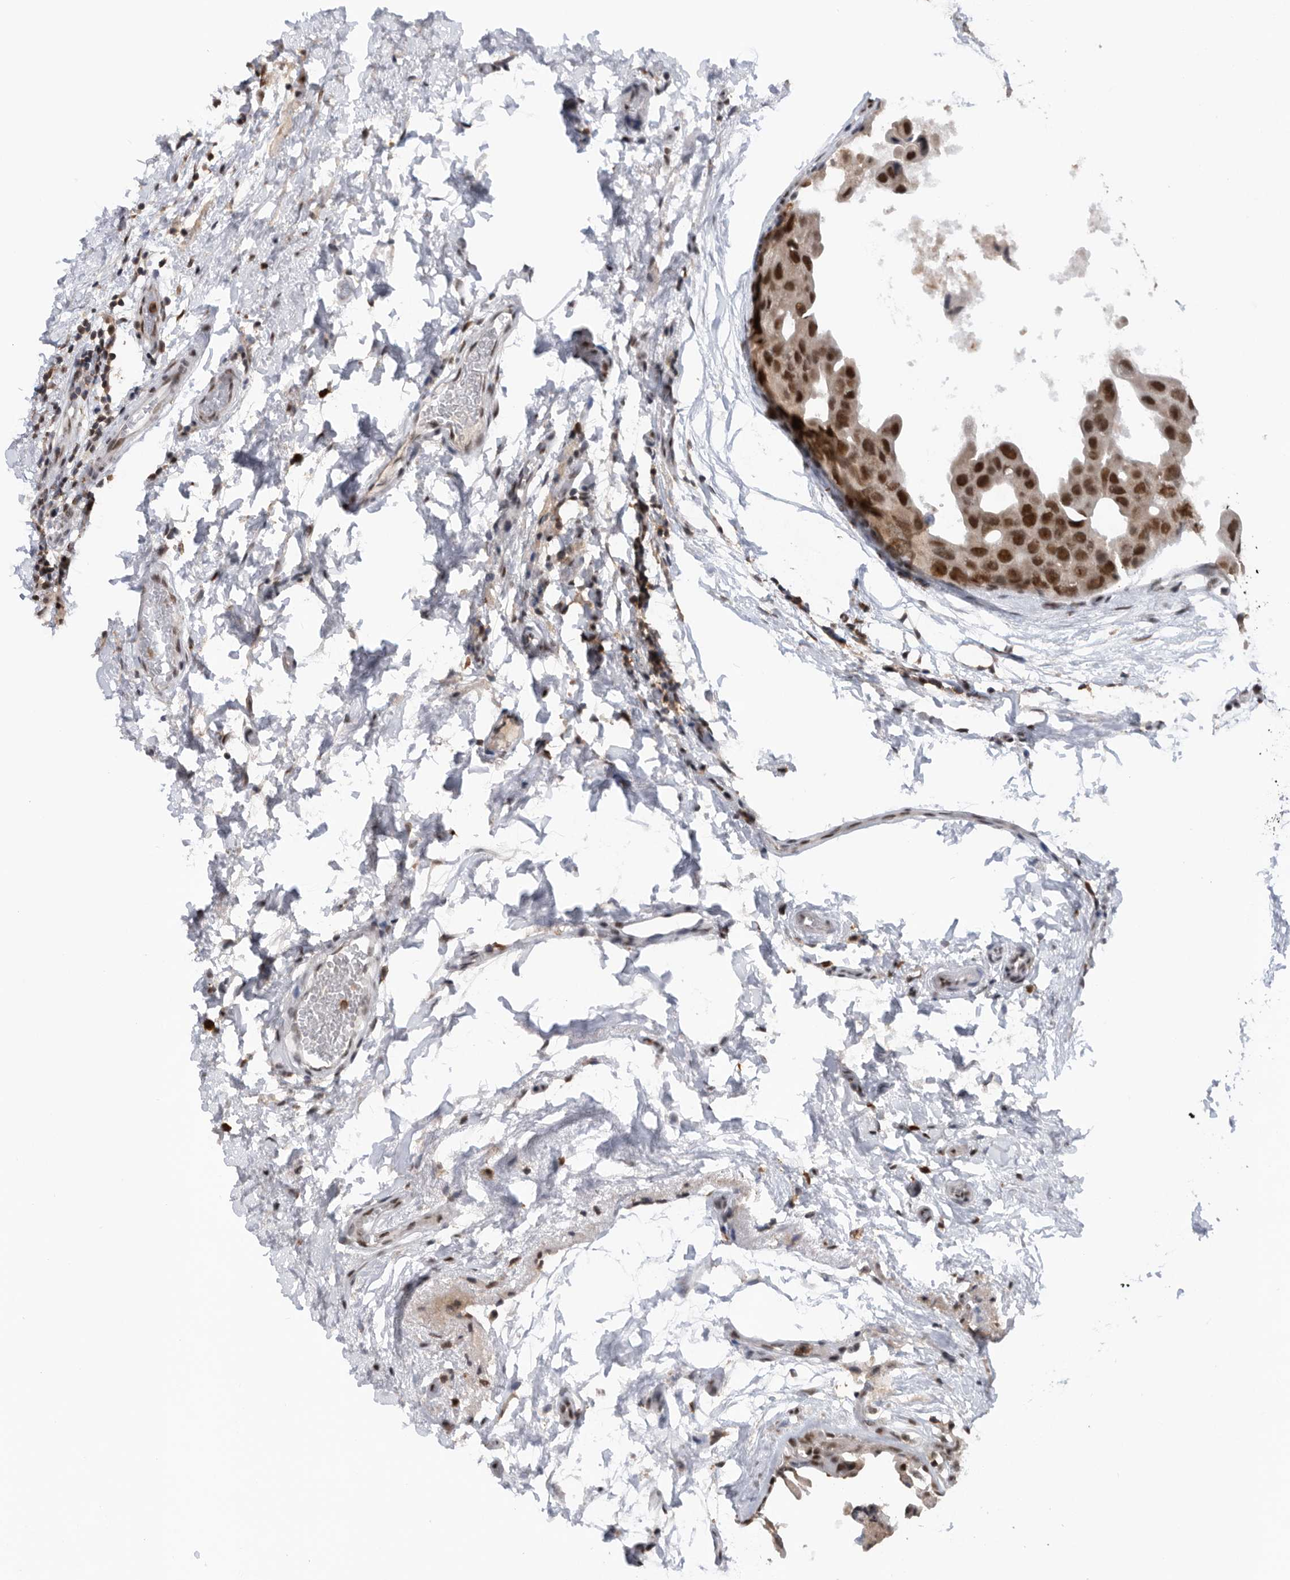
{"staining": {"intensity": "strong", "quantity": ">75%", "location": "nuclear"}, "tissue": "breast cancer", "cell_type": "Tumor cells", "image_type": "cancer", "snomed": [{"axis": "morphology", "description": "Duct carcinoma"}, {"axis": "topography", "description": "Breast"}], "caption": "An image showing strong nuclear expression in approximately >75% of tumor cells in breast cancer (invasive ductal carcinoma), as visualized by brown immunohistochemical staining.", "gene": "ZNF260", "patient": {"sex": "female", "age": 62}}